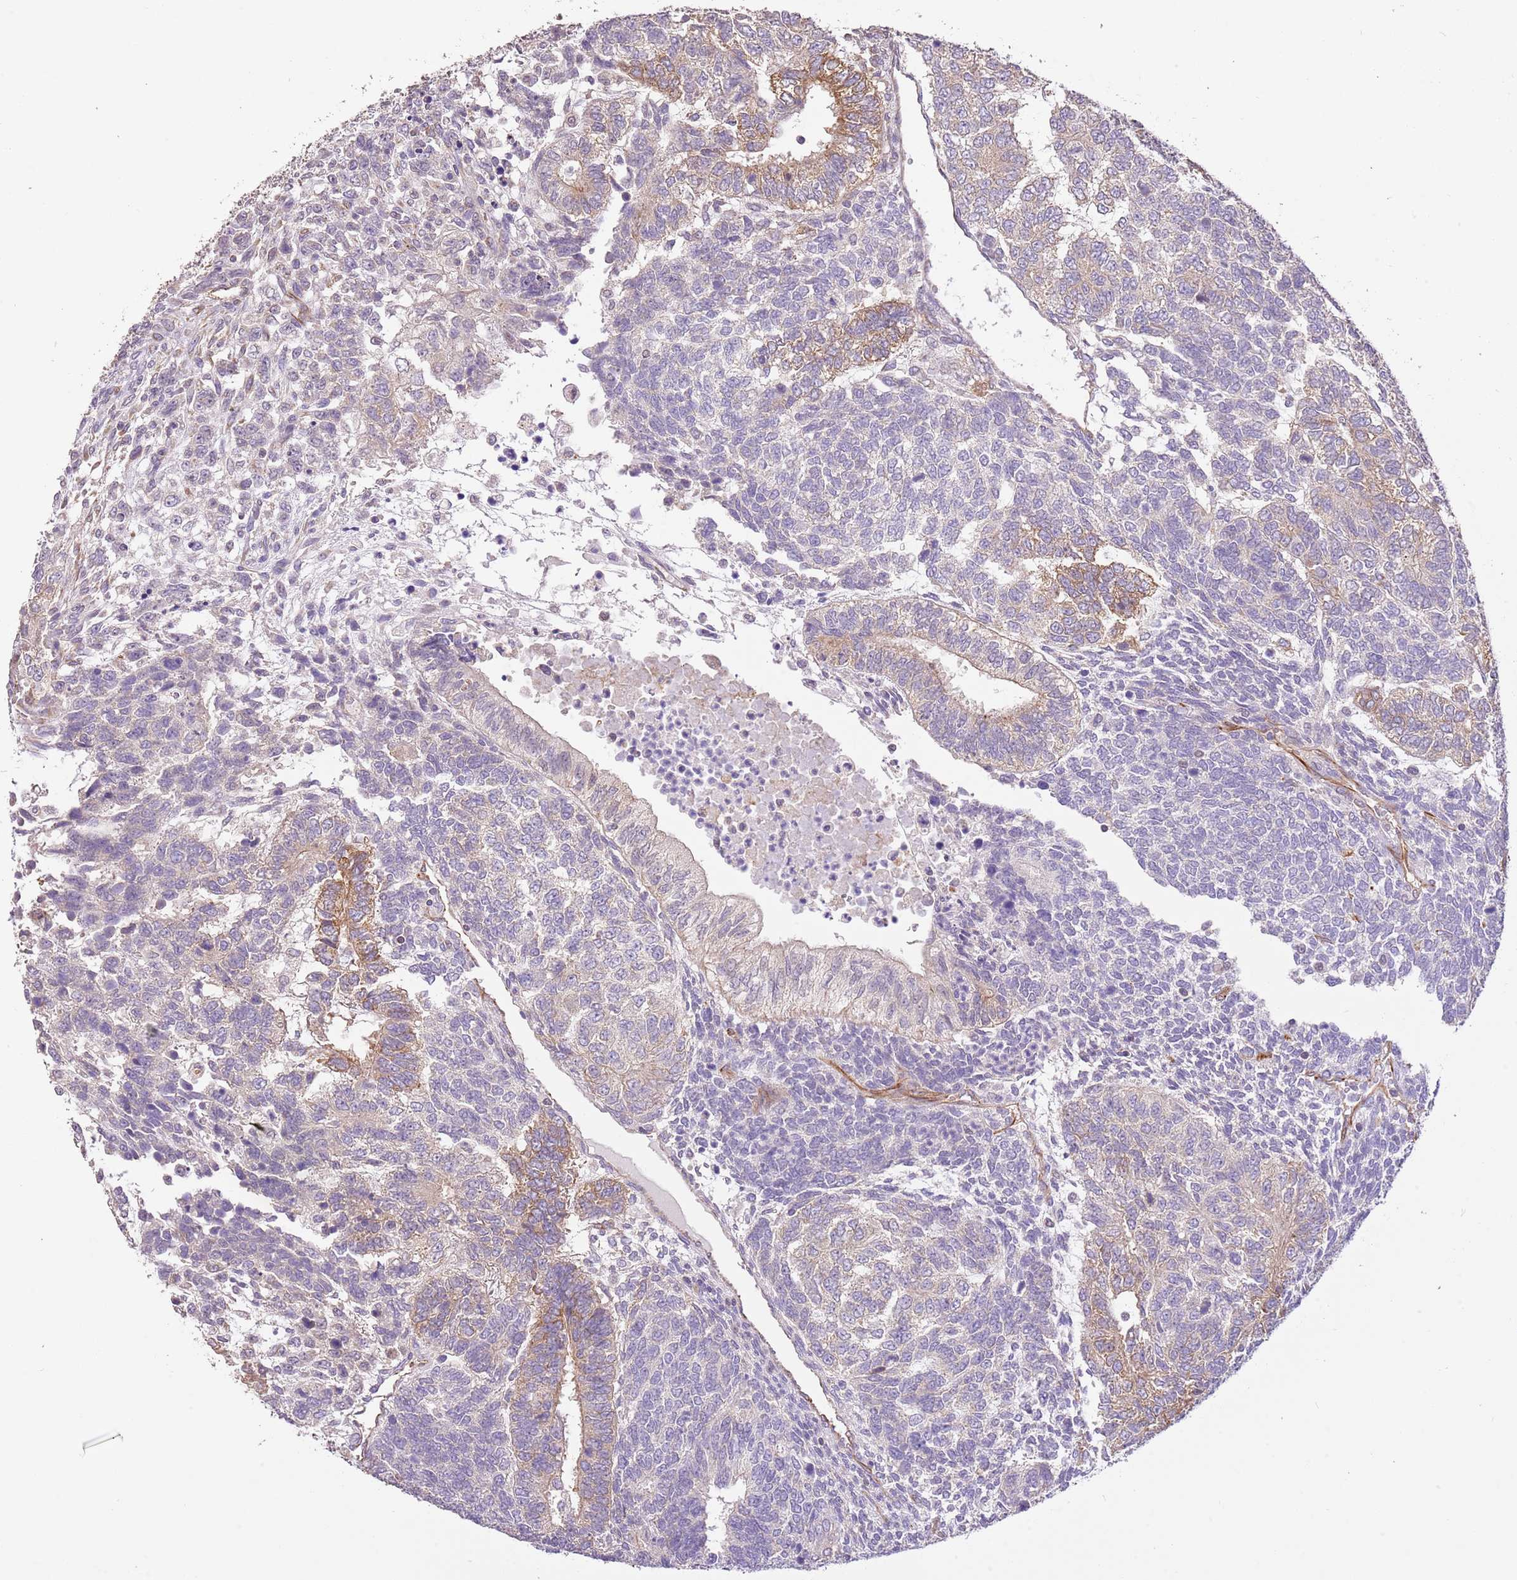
{"staining": {"intensity": "moderate", "quantity": "<25%", "location": "cytoplasmic/membranous"}, "tissue": "testis cancer", "cell_type": "Tumor cells", "image_type": "cancer", "snomed": [{"axis": "morphology", "description": "Carcinoma, Embryonal, NOS"}, {"axis": "topography", "description": "Testis"}], "caption": "DAB immunohistochemical staining of human embryonal carcinoma (testis) displays moderate cytoplasmic/membranous protein staining in approximately <25% of tumor cells.", "gene": "DOCK9", "patient": {"sex": "male", "age": 23}}